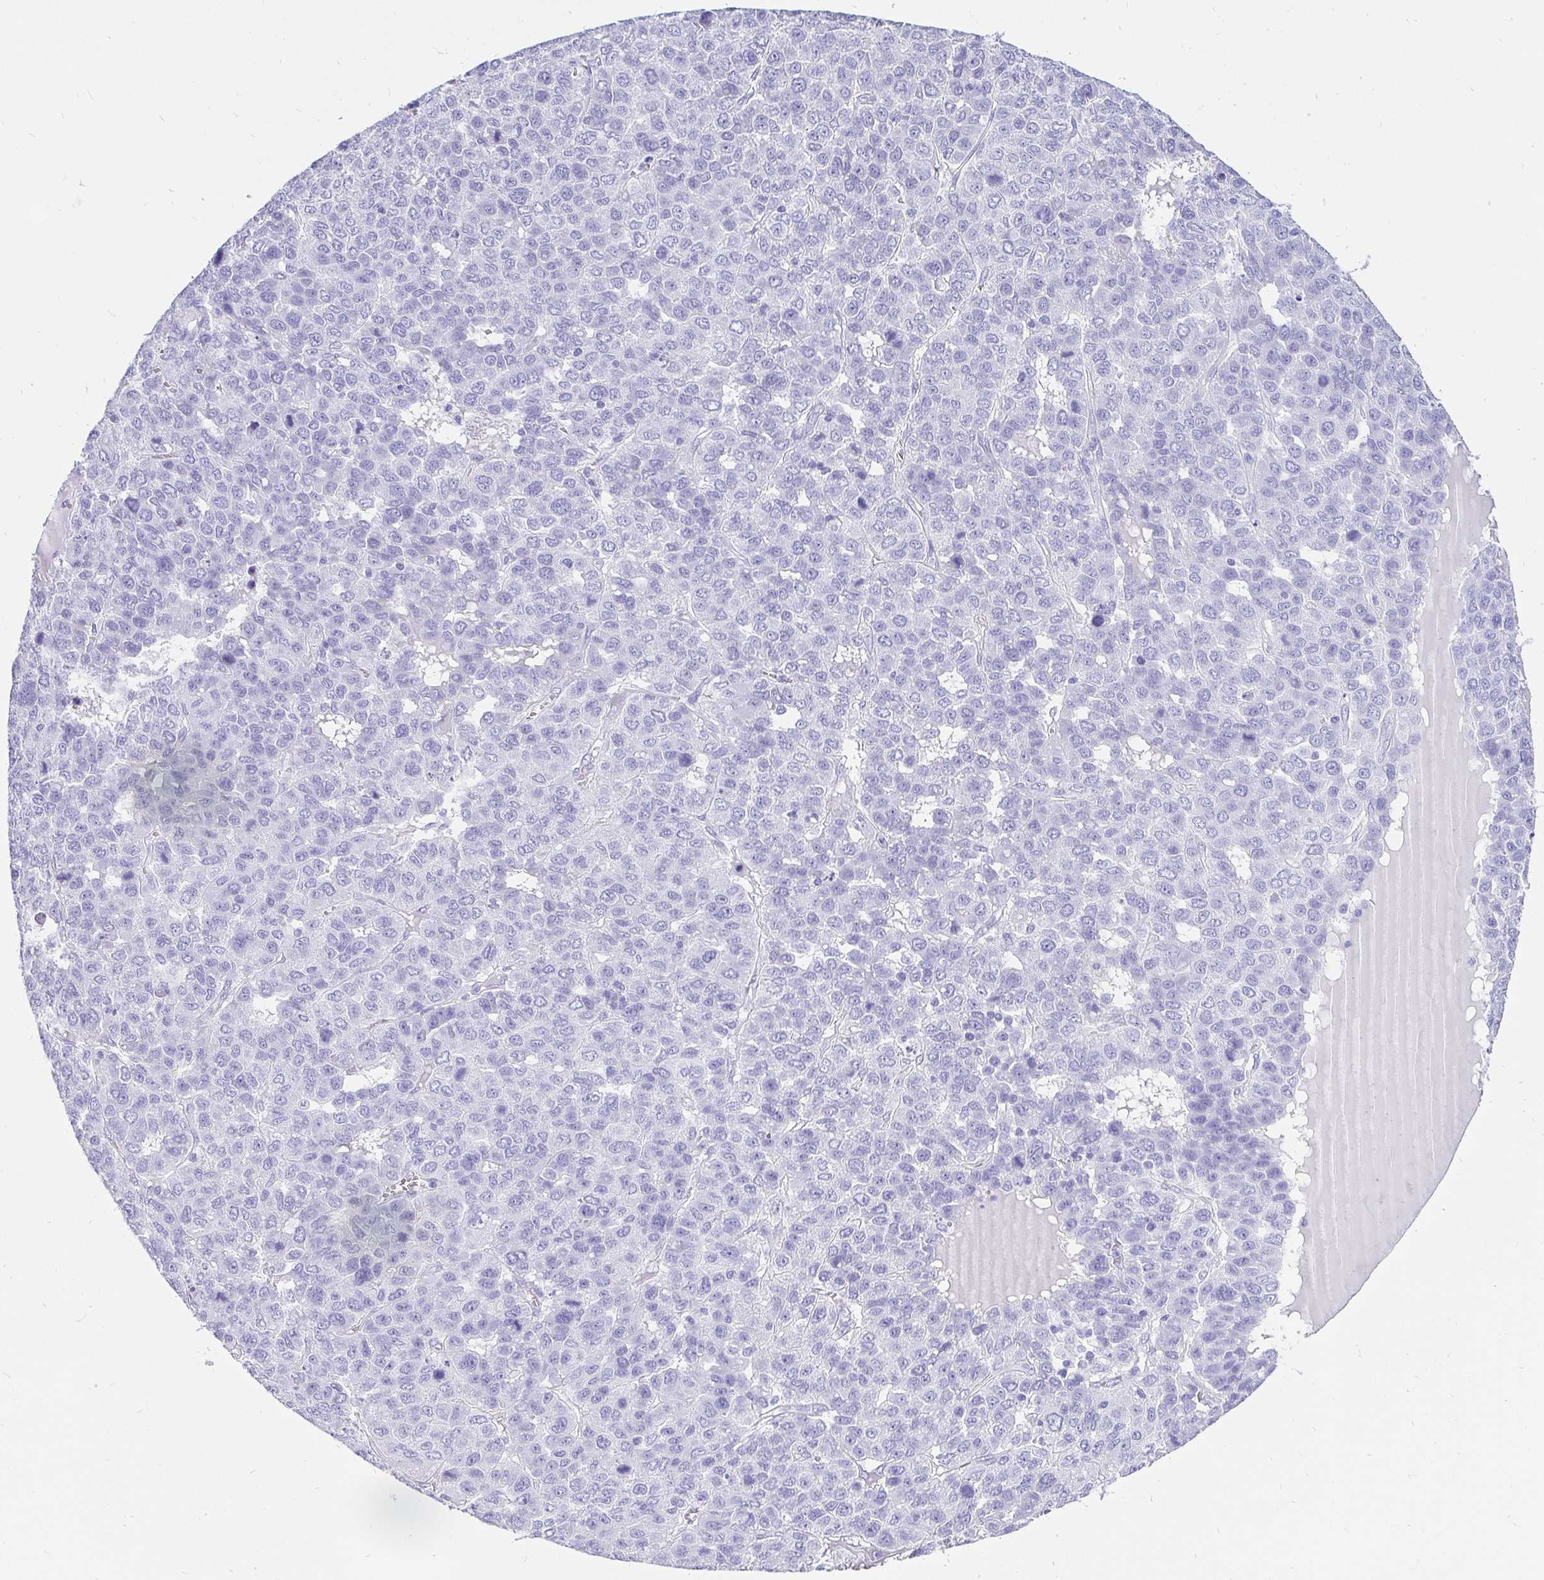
{"staining": {"intensity": "negative", "quantity": "none", "location": "none"}, "tissue": "liver cancer", "cell_type": "Tumor cells", "image_type": "cancer", "snomed": [{"axis": "morphology", "description": "Carcinoma, Hepatocellular, NOS"}, {"axis": "topography", "description": "Liver"}], "caption": "Immunohistochemical staining of liver hepatocellular carcinoma demonstrates no significant positivity in tumor cells. (DAB (3,3'-diaminobenzidine) immunohistochemistry (IHC) with hematoxylin counter stain).", "gene": "KRT13", "patient": {"sex": "male", "age": 69}}